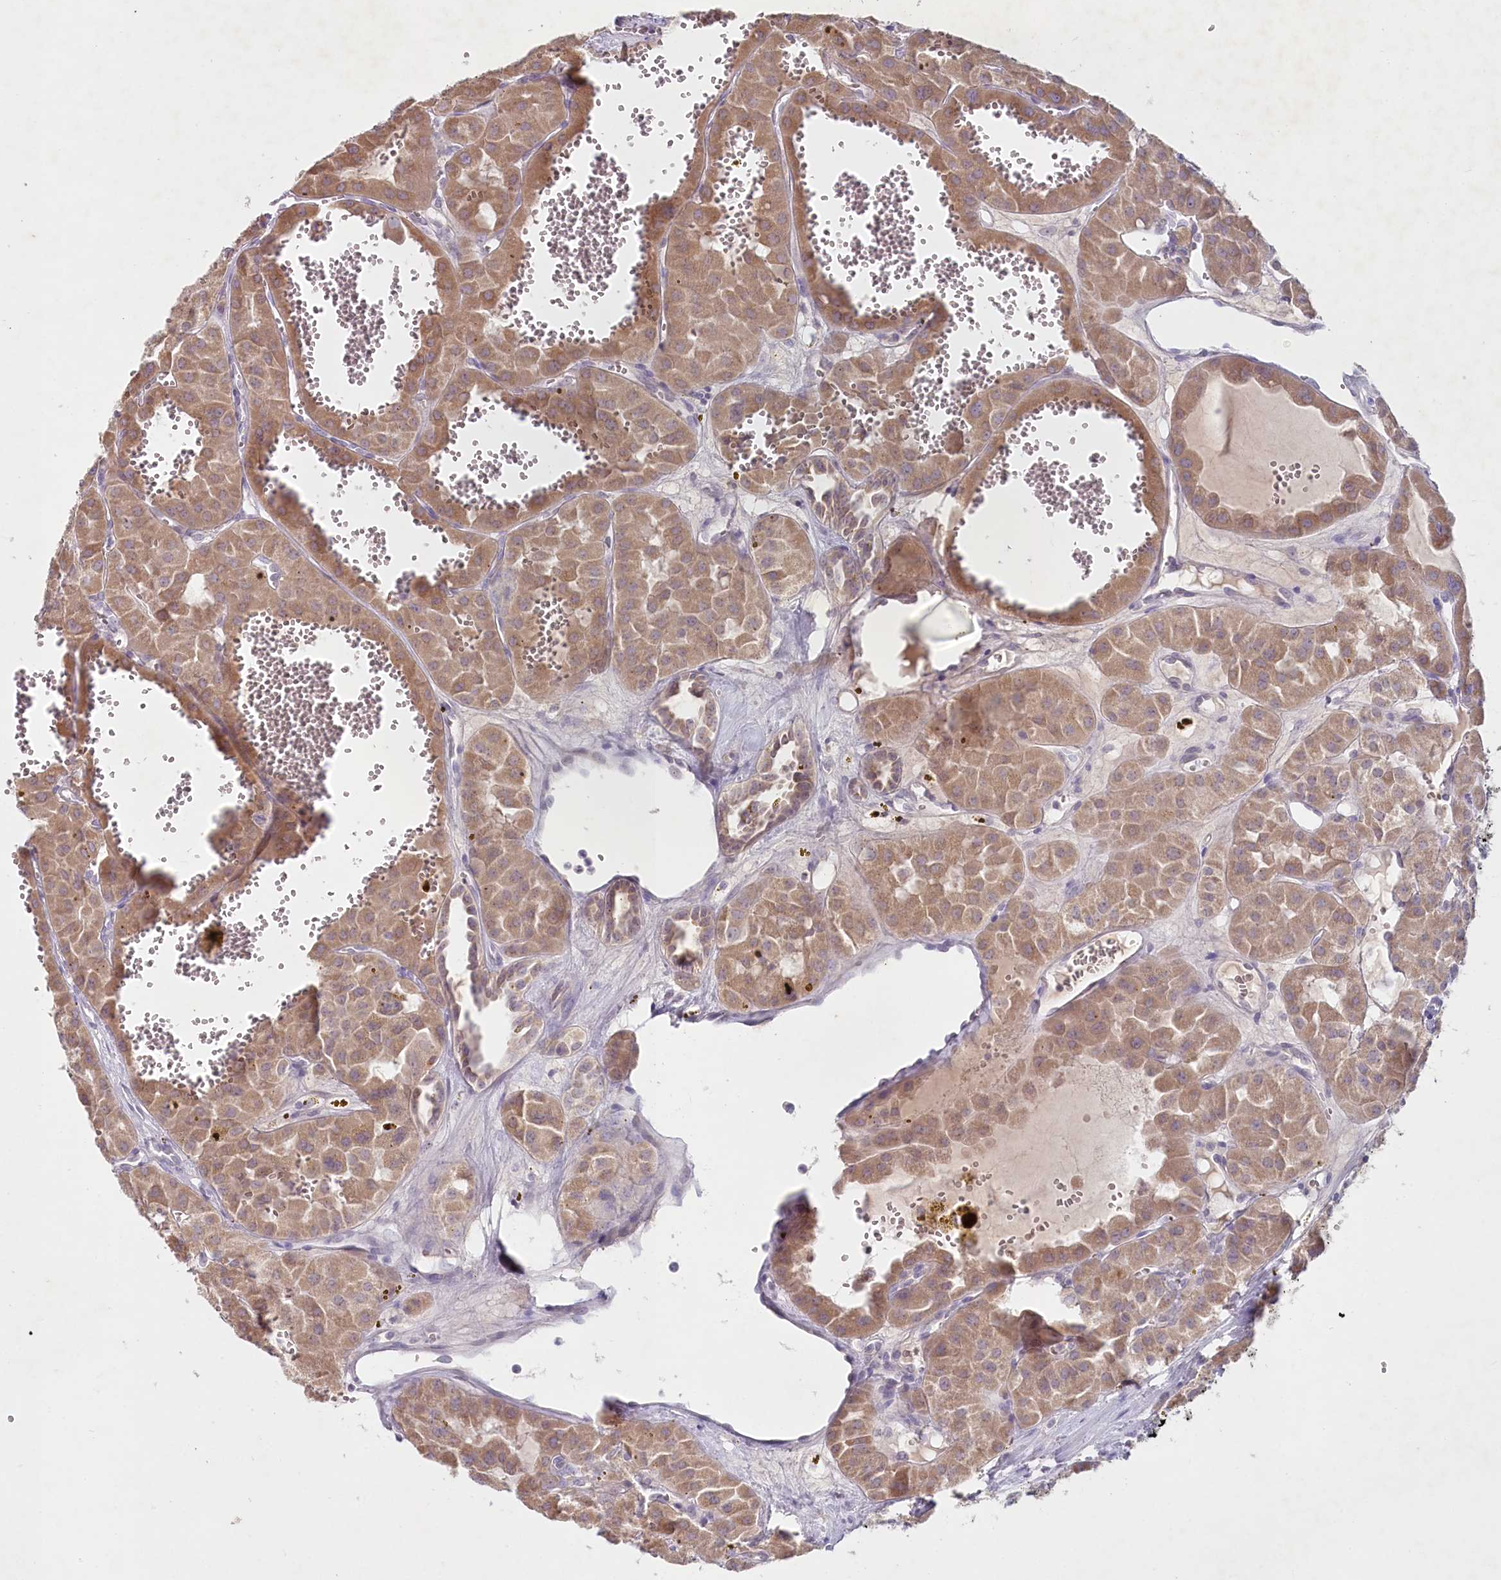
{"staining": {"intensity": "moderate", "quantity": ">75%", "location": "cytoplasmic/membranous"}, "tissue": "renal cancer", "cell_type": "Tumor cells", "image_type": "cancer", "snomed": [{"axis": "morphology", "description": "Carcinoma, NOS"}, {"axis": "topography", "description": "Kidney"}], "caption": "A micrograph of human renal carcinoma stained for a protein reveals moderate cytoplasmic/membranous brown staining in tumor cells.", "gene": "PSAPL1", "patient": {"sex": "female", "age": 75}}